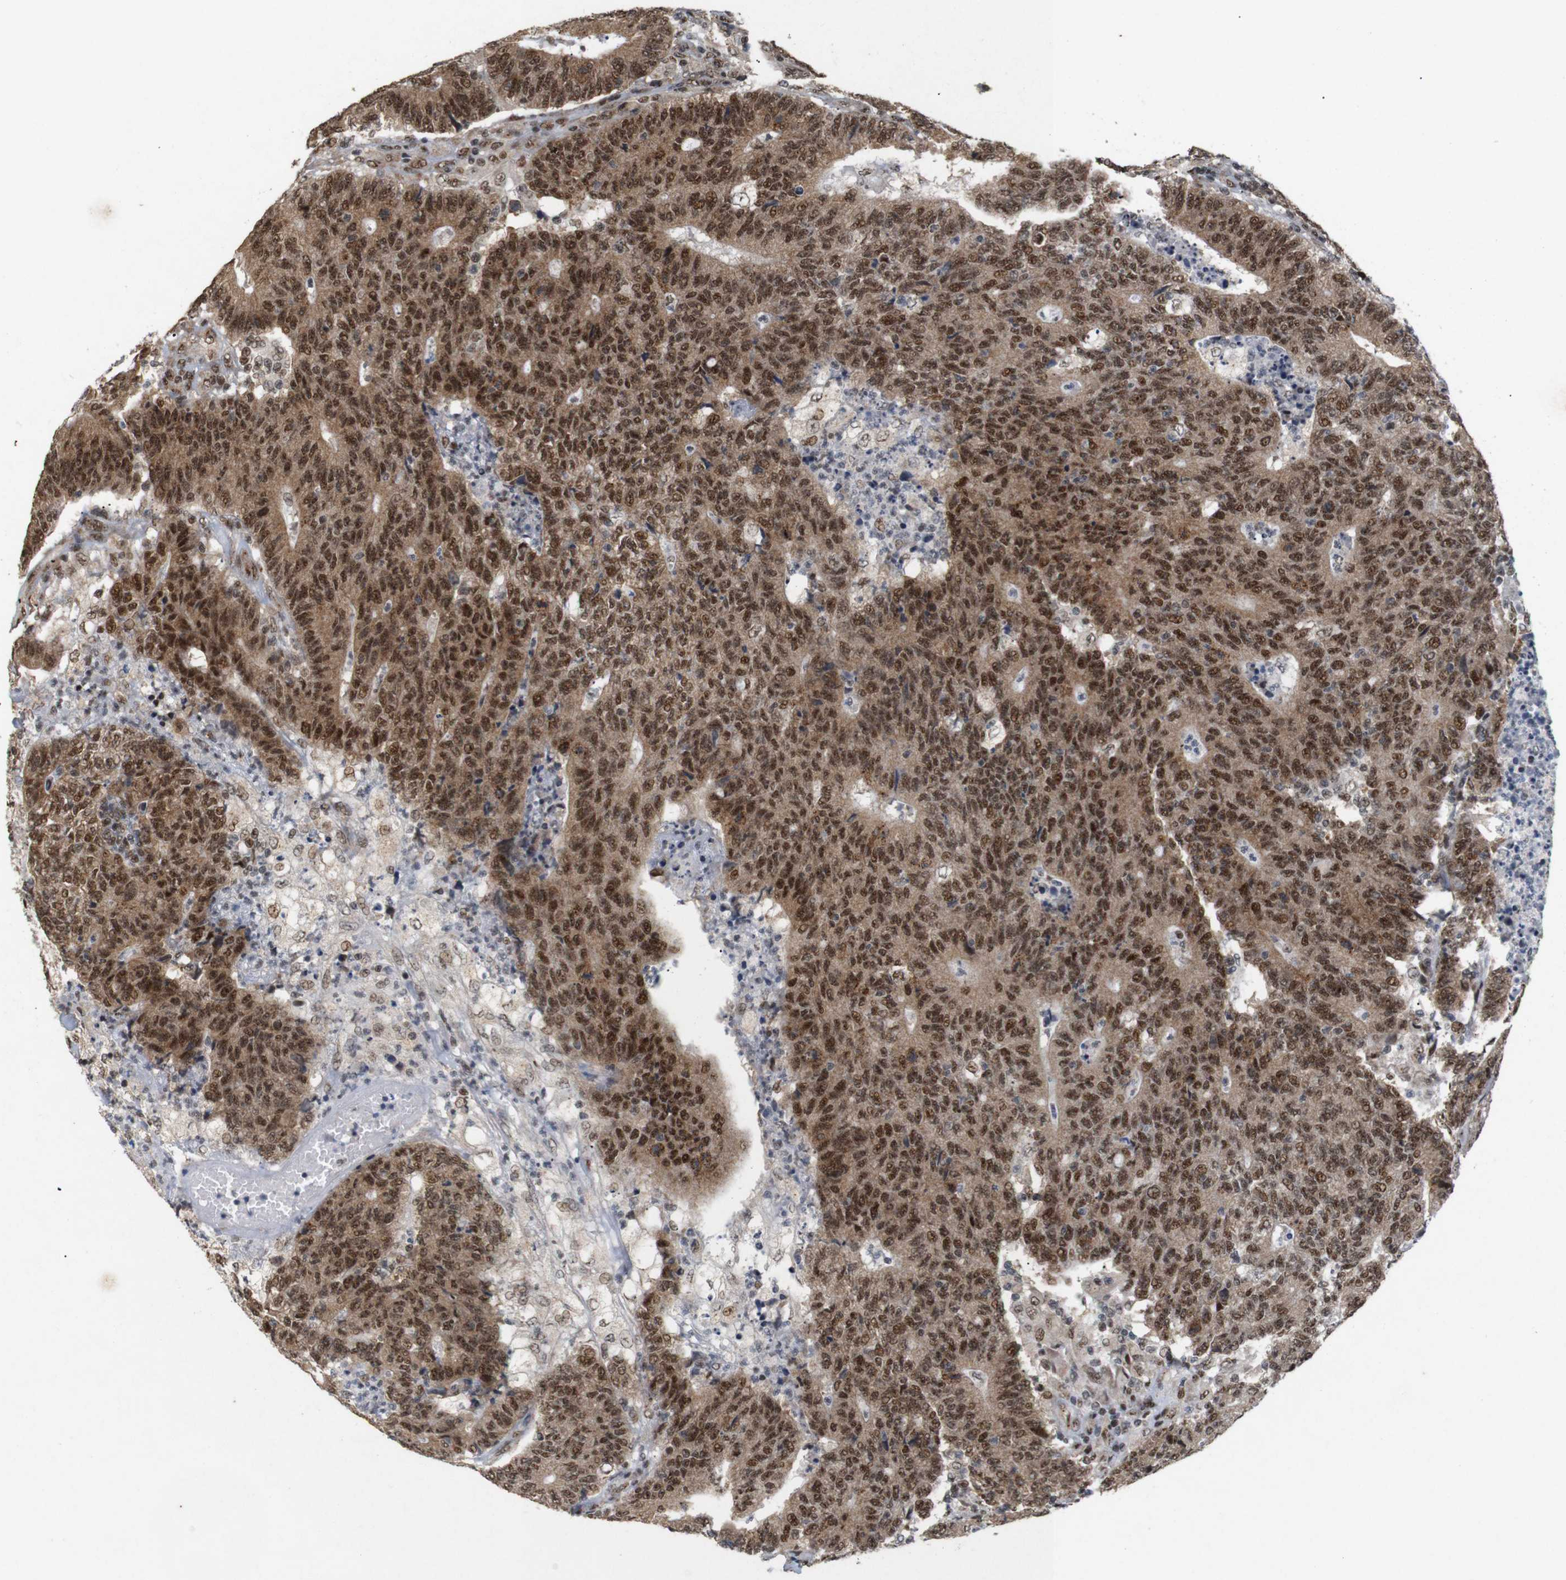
{"staining": {"intensity": "moderate", "quantity": ">75%", "location": "cytoplasmic/membranous,nuclear"}, "tissue": "colorectal cancer", "cell_type": "Tumor cells", "image_type": "cancer", "snomed": [{"axis": "morphology", "description": "Normal tissue, NOS"}, {"axis": "morphology", "description": "Adenocarcinoma, NOS"}, {"axis": "topography", "description": "Colon"}], "caption": "Protein expression analysis of human adenocarcinoma (colorectal) reveals moderate cytoplasmic/membranous and nuclear positivity in approximately >75% of tumor cells.", "gene": "PYM1", "patient": {"sex": "female", "age": 75}}